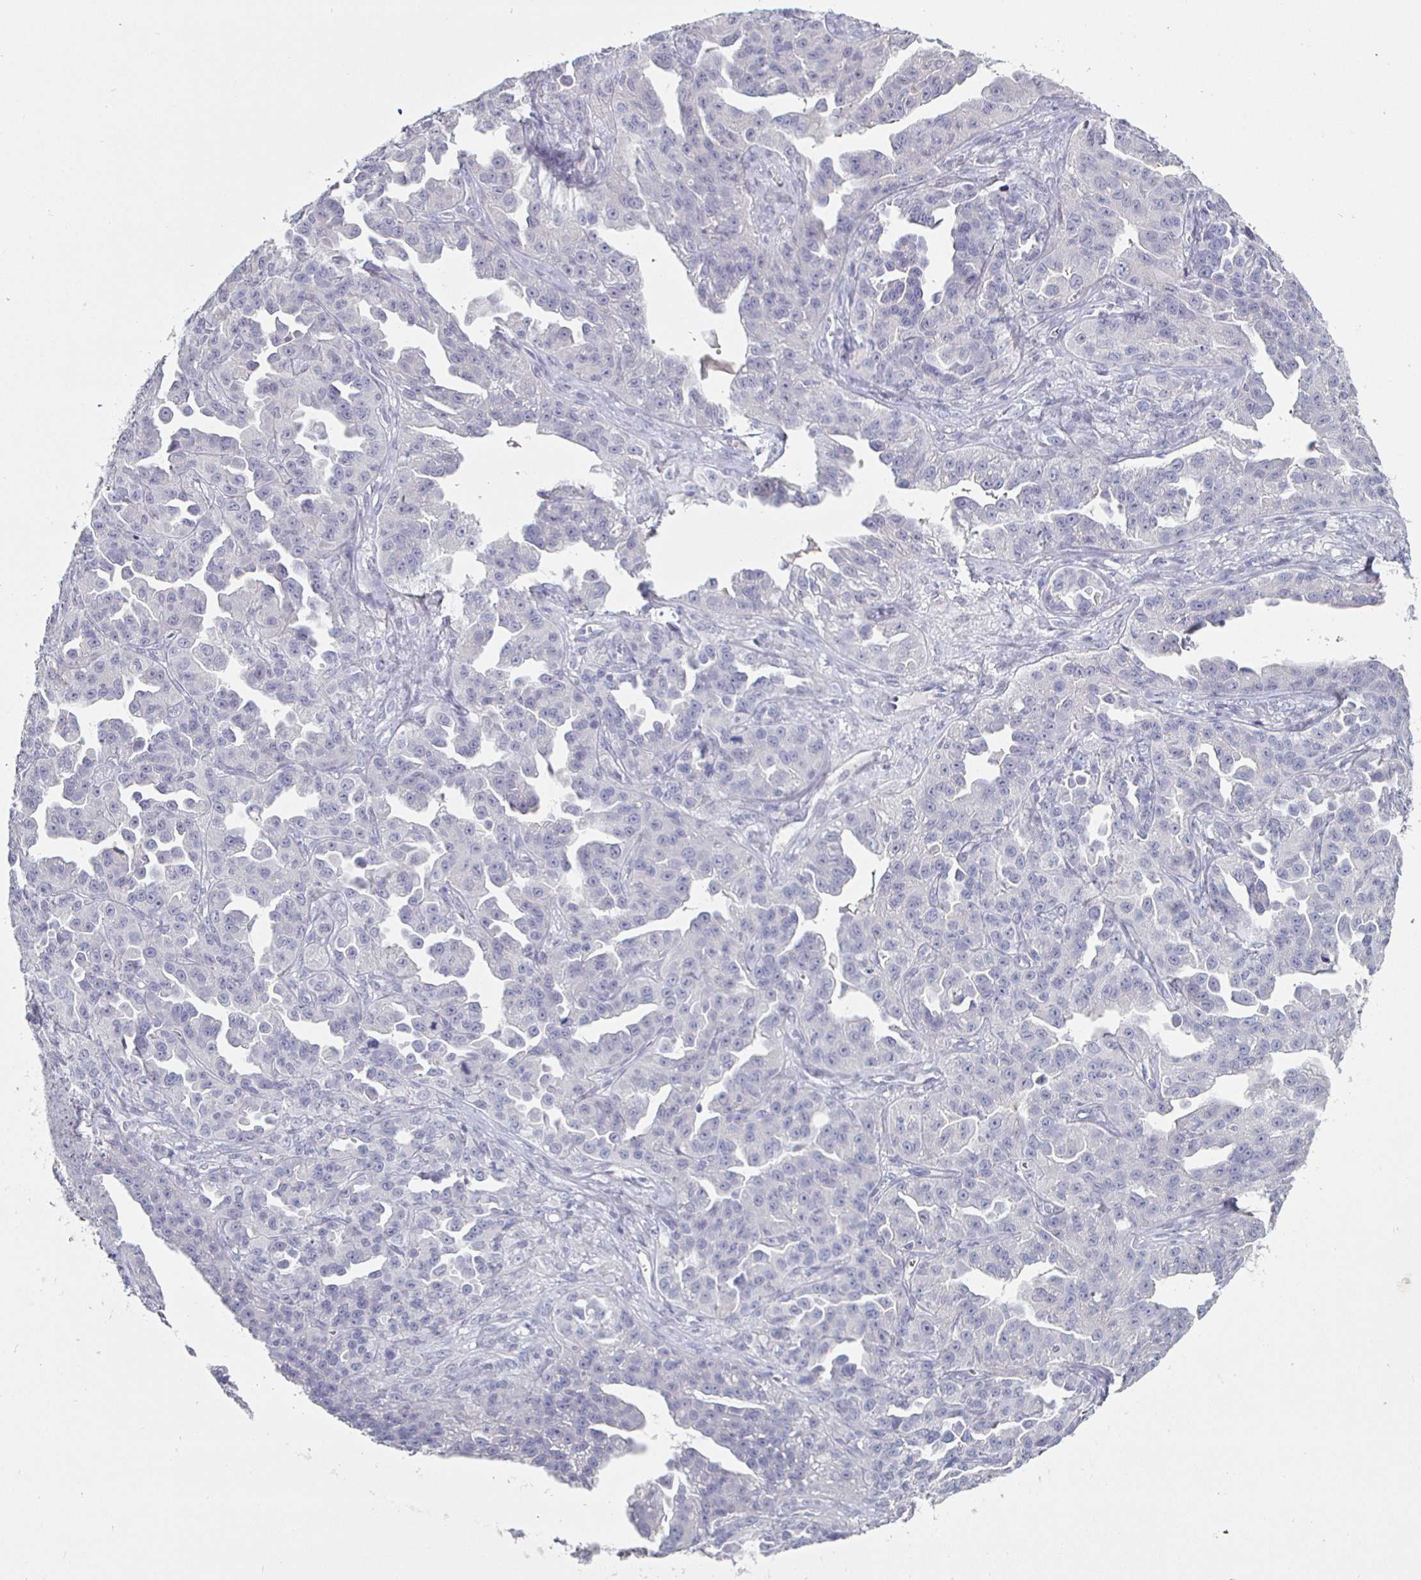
{"staining": {"intensity": "negative", "quantity": "none", "location": "none"}, "tissue": "ovarian cancer", "cell_type": "Tumor cells", "image_type": "cancer", "snomed": [{"axis": "morphology", "description": "Cystadenocarcinoma, serous, NOS"}, {"axis": "topography", "description": "Ovary"}], "caption": "Histopathology image shows no protein staining in tumor cells of ovarian cancer tissue. (DAB immunohistochemistry with hematoxylin counter stain).", "gene": "ENPP1", "patient": {"sex": "female", "age": 75}}